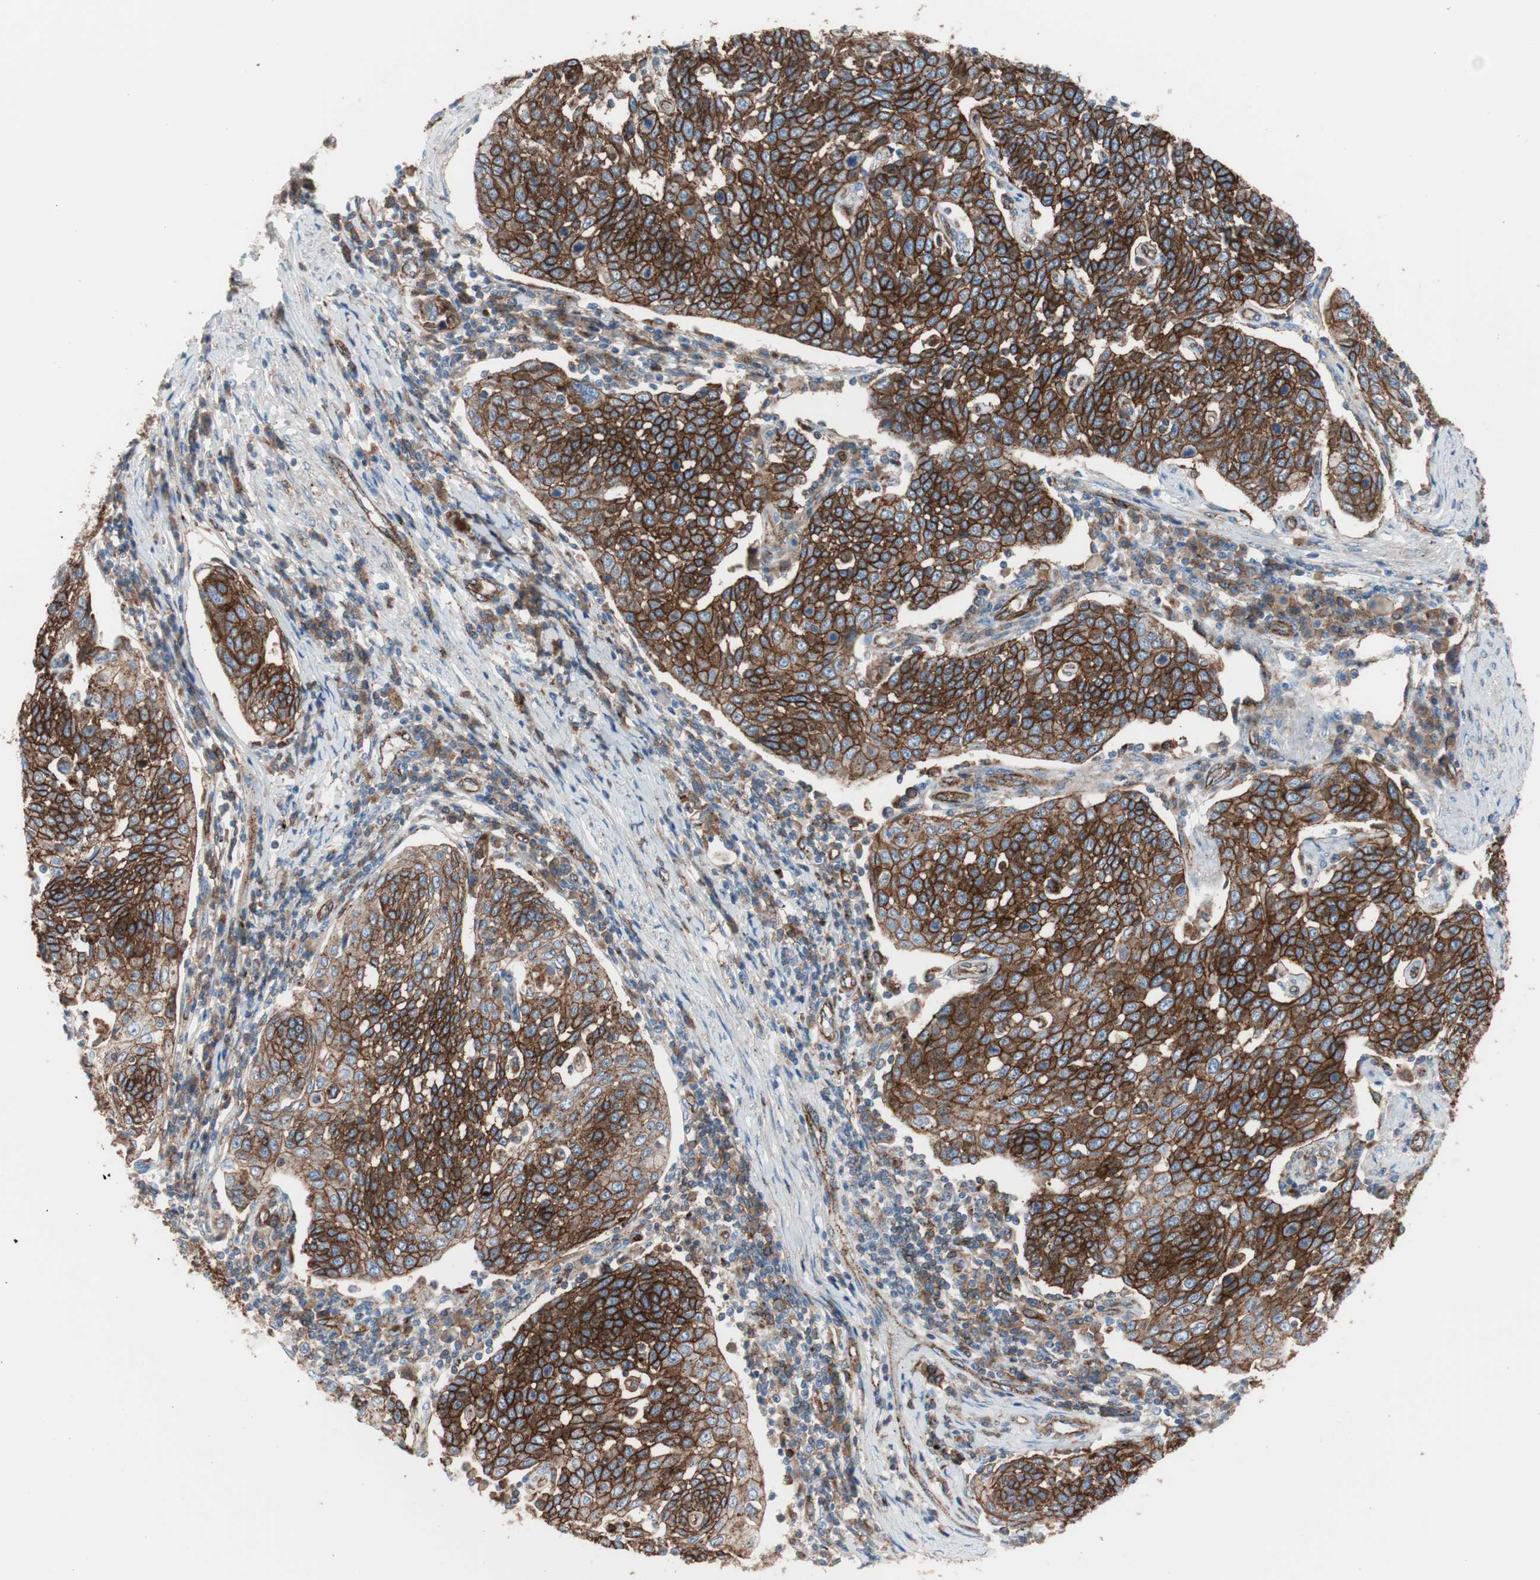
{"staining": {"intensity": "strong", "quantity": ">75%", "location": "cytoplasmic/membranous"}, "tissue": "cervical cancer", "cell_type": "Tumor cells", "image_type": "cancer", "snomed": [{"axis": "morphology", "description": "Squamous cell carcinoma, NOS"}, {"axis": "topography", "description": "Cervix"}], "caption": "Immunohistochemical staining of cervical cancer (squamous cell carcinoma) reveals high levels of strong cytoplasmic/membranous protein expression in about >75% of tumor cells.", "gene": "FLOT2", "patient": {"sex": "female", "age": 34}}